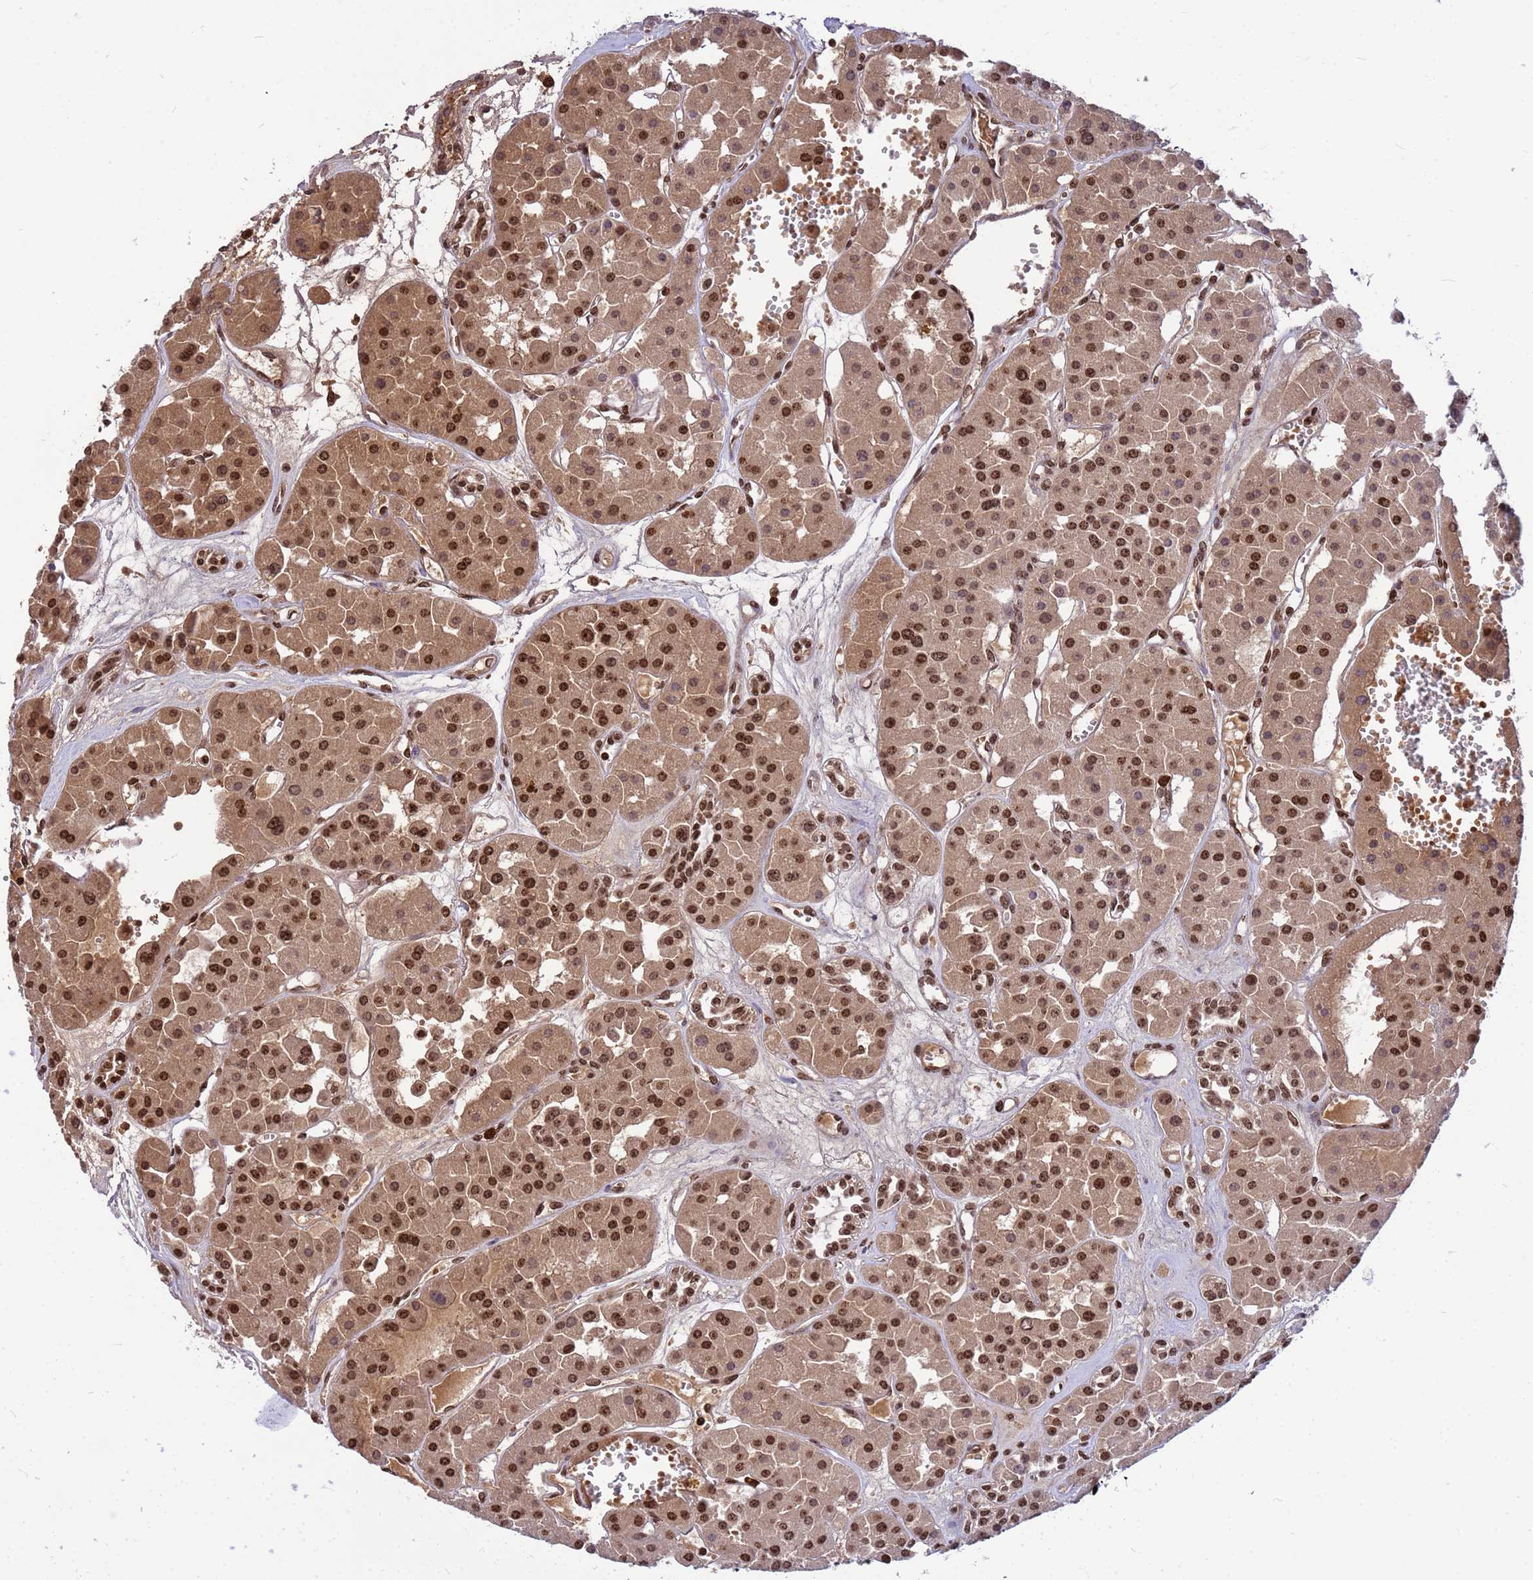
{"staining": {"intensity": "strong", "quantity": ">75%", "location": "cytoplasmic/membranous,nuclear"}, "tissue": "renal cancer", "cell_type": "Tumor cells", "image_type": "cancer", "snomed": [{"axis": "morphology", "description": "Carcinoma, NOS"}, {"axis": "topography", "description": "Kidney"}], "caption": "This histopathology image demonstrates immunohistochemistry staining of carcinoma (renal), with high strong cytoplasmic/membranous and nuclear positivity in approximately >75% of tumor cells.", "gene": "ORM1", "patient": {"sex": "female", "age": 75}}